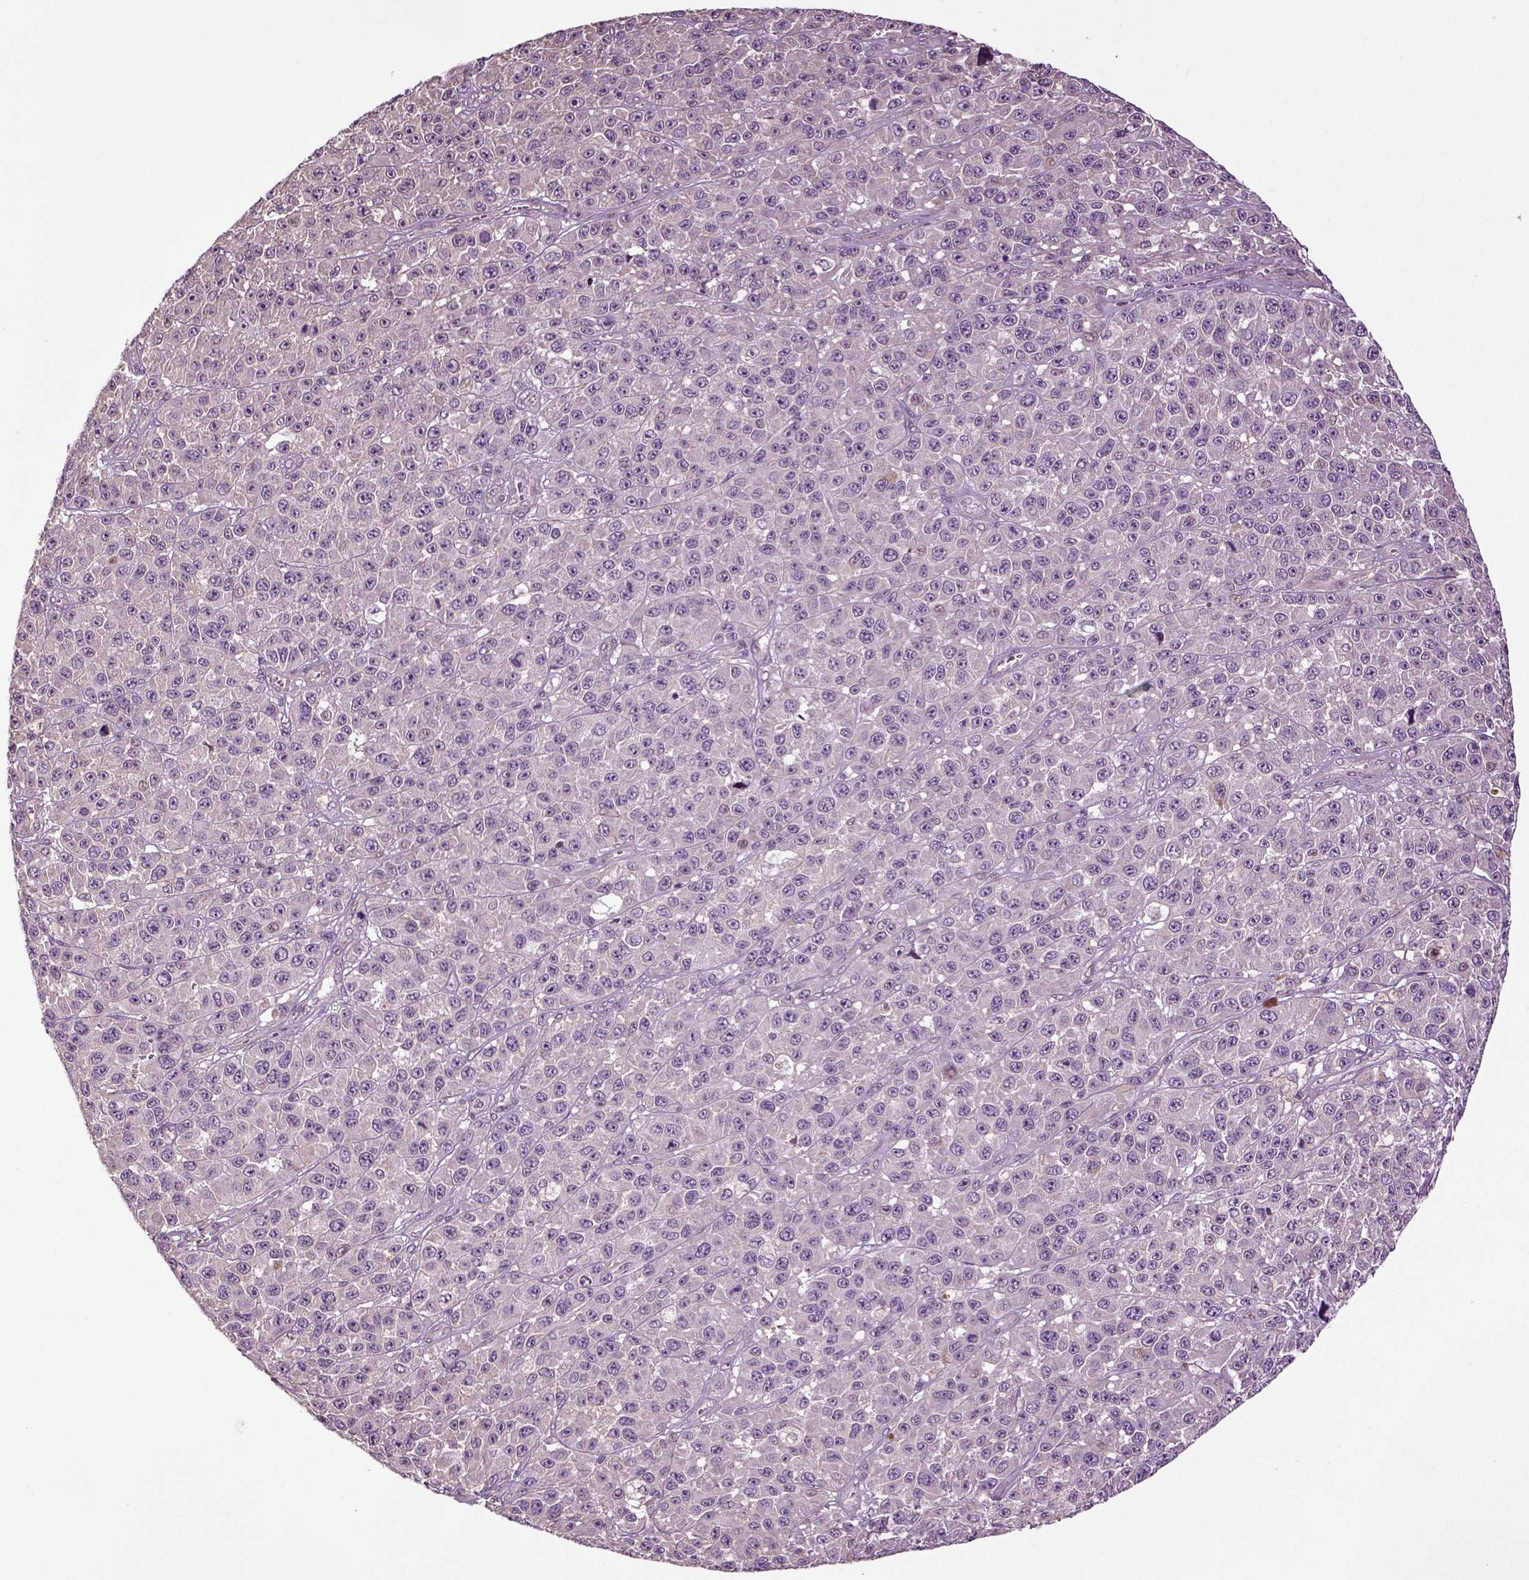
{"staining": {"intensity": "weak", "quantity": "<25%", "location": "cytoplasmic/membranous"}, "tissue": "melanoma", "cell_type": "Tumor cells", "image_type": "cancer", "snomed": [{"axis": "morphology", "description": "Malignant melanoma, NOS"}, {"axis": "topography", "description": "Skin"}], "caption": "This is a micrograph of IHC staining of malignant melanoma, which shows no staining in tumor cells.", "gene": "HAGHL", "patient": {"sex": "female", "age": 58}}